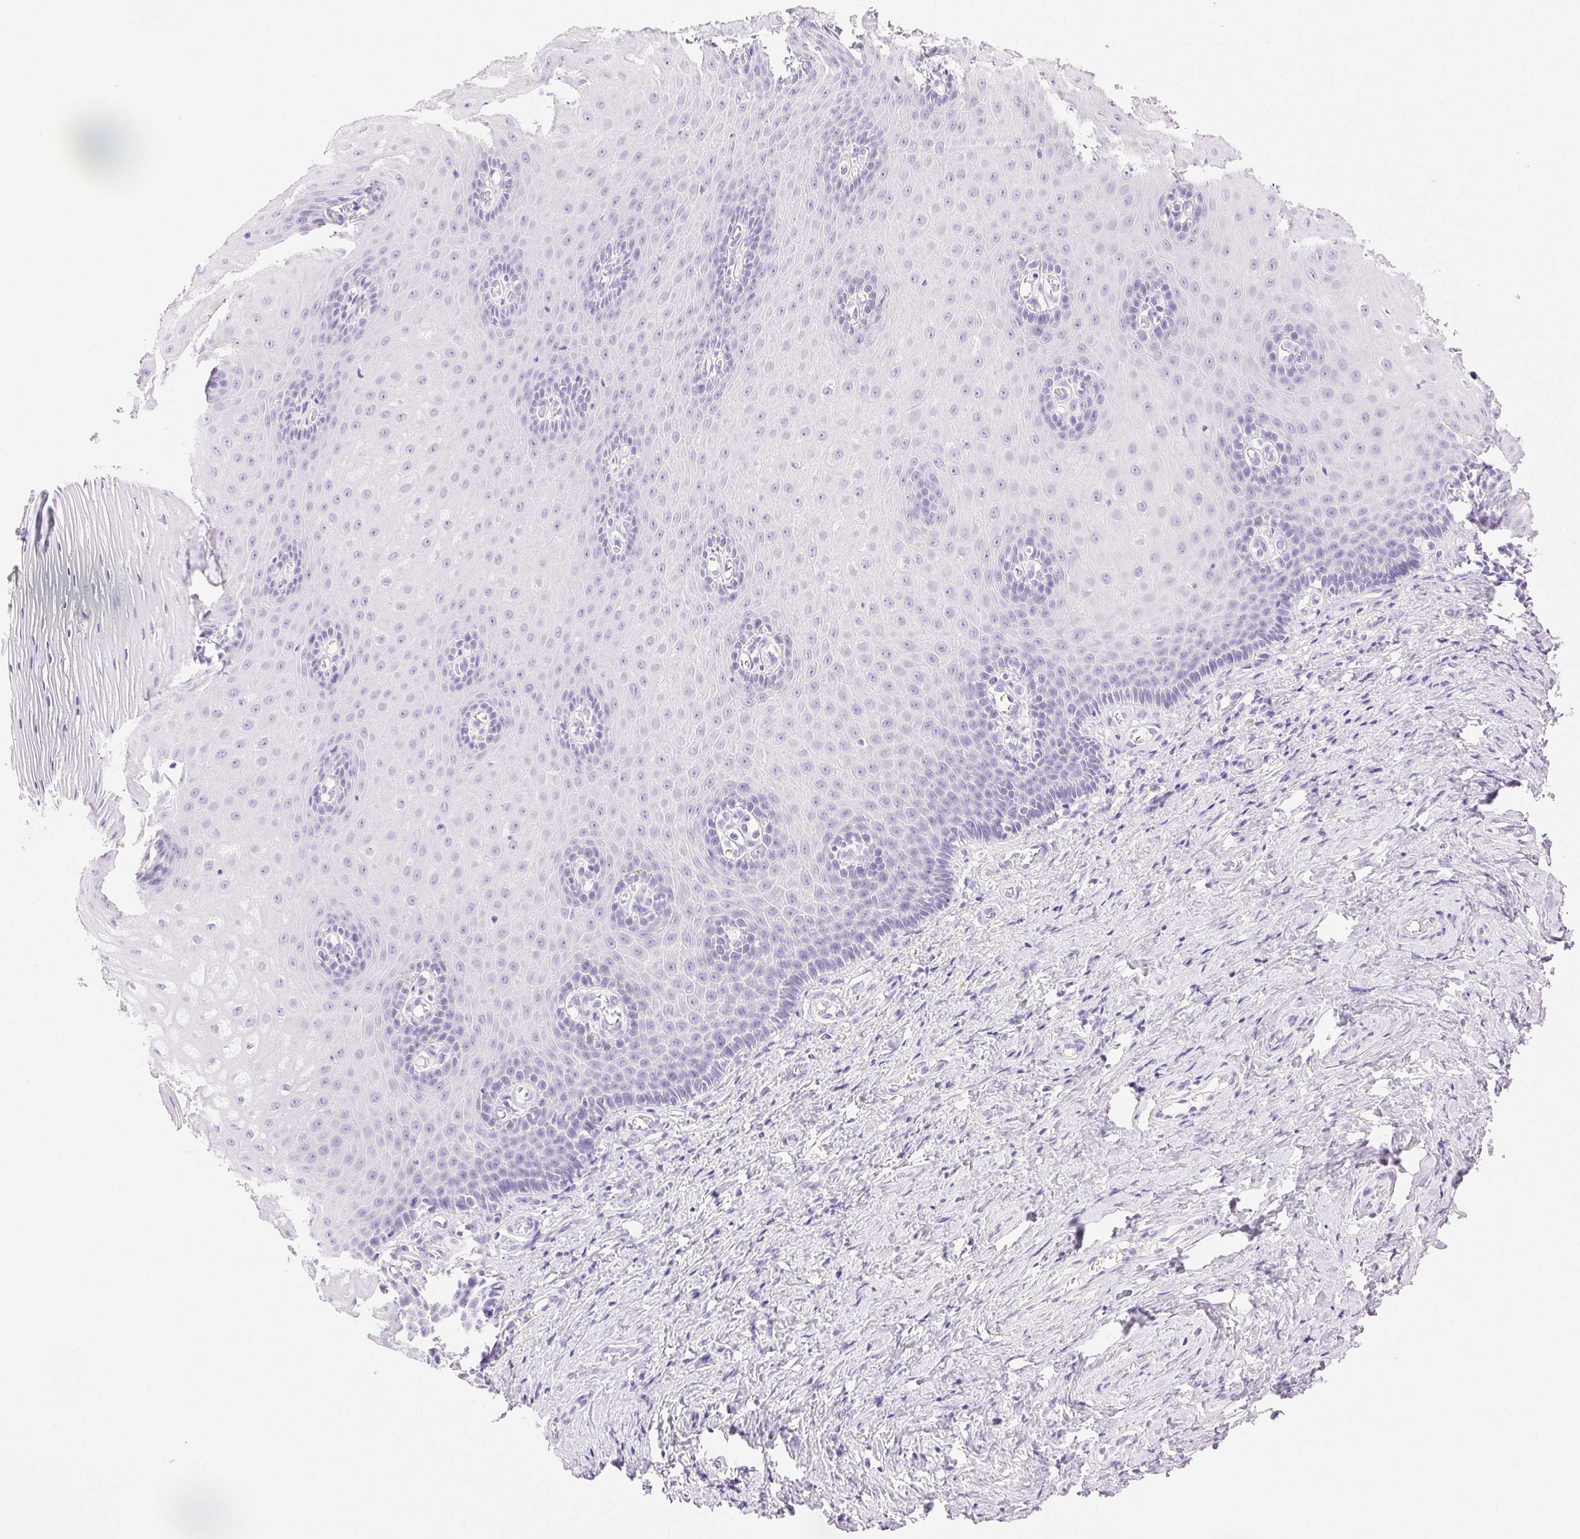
{"staining": {"intensity": "negative", "quantity": "none", "location": "none"}, "tissue": "vagina", "cell_type": "Squamous epithelial cells", "image_type": "normal", "snomed": [{"axis": "morphology", "description": "Normal tissue, NOS"}, {"axis": "topography", "description": "Vagina"}], "caption": "Immunohistochemistry (IHC) photomicrograph of normal vagina stained for a protein (brown), which exhibits no expression in squamous epithelial cells.", "gene": "SPACA4", "patient": {"sex": "female", "age": 83}}